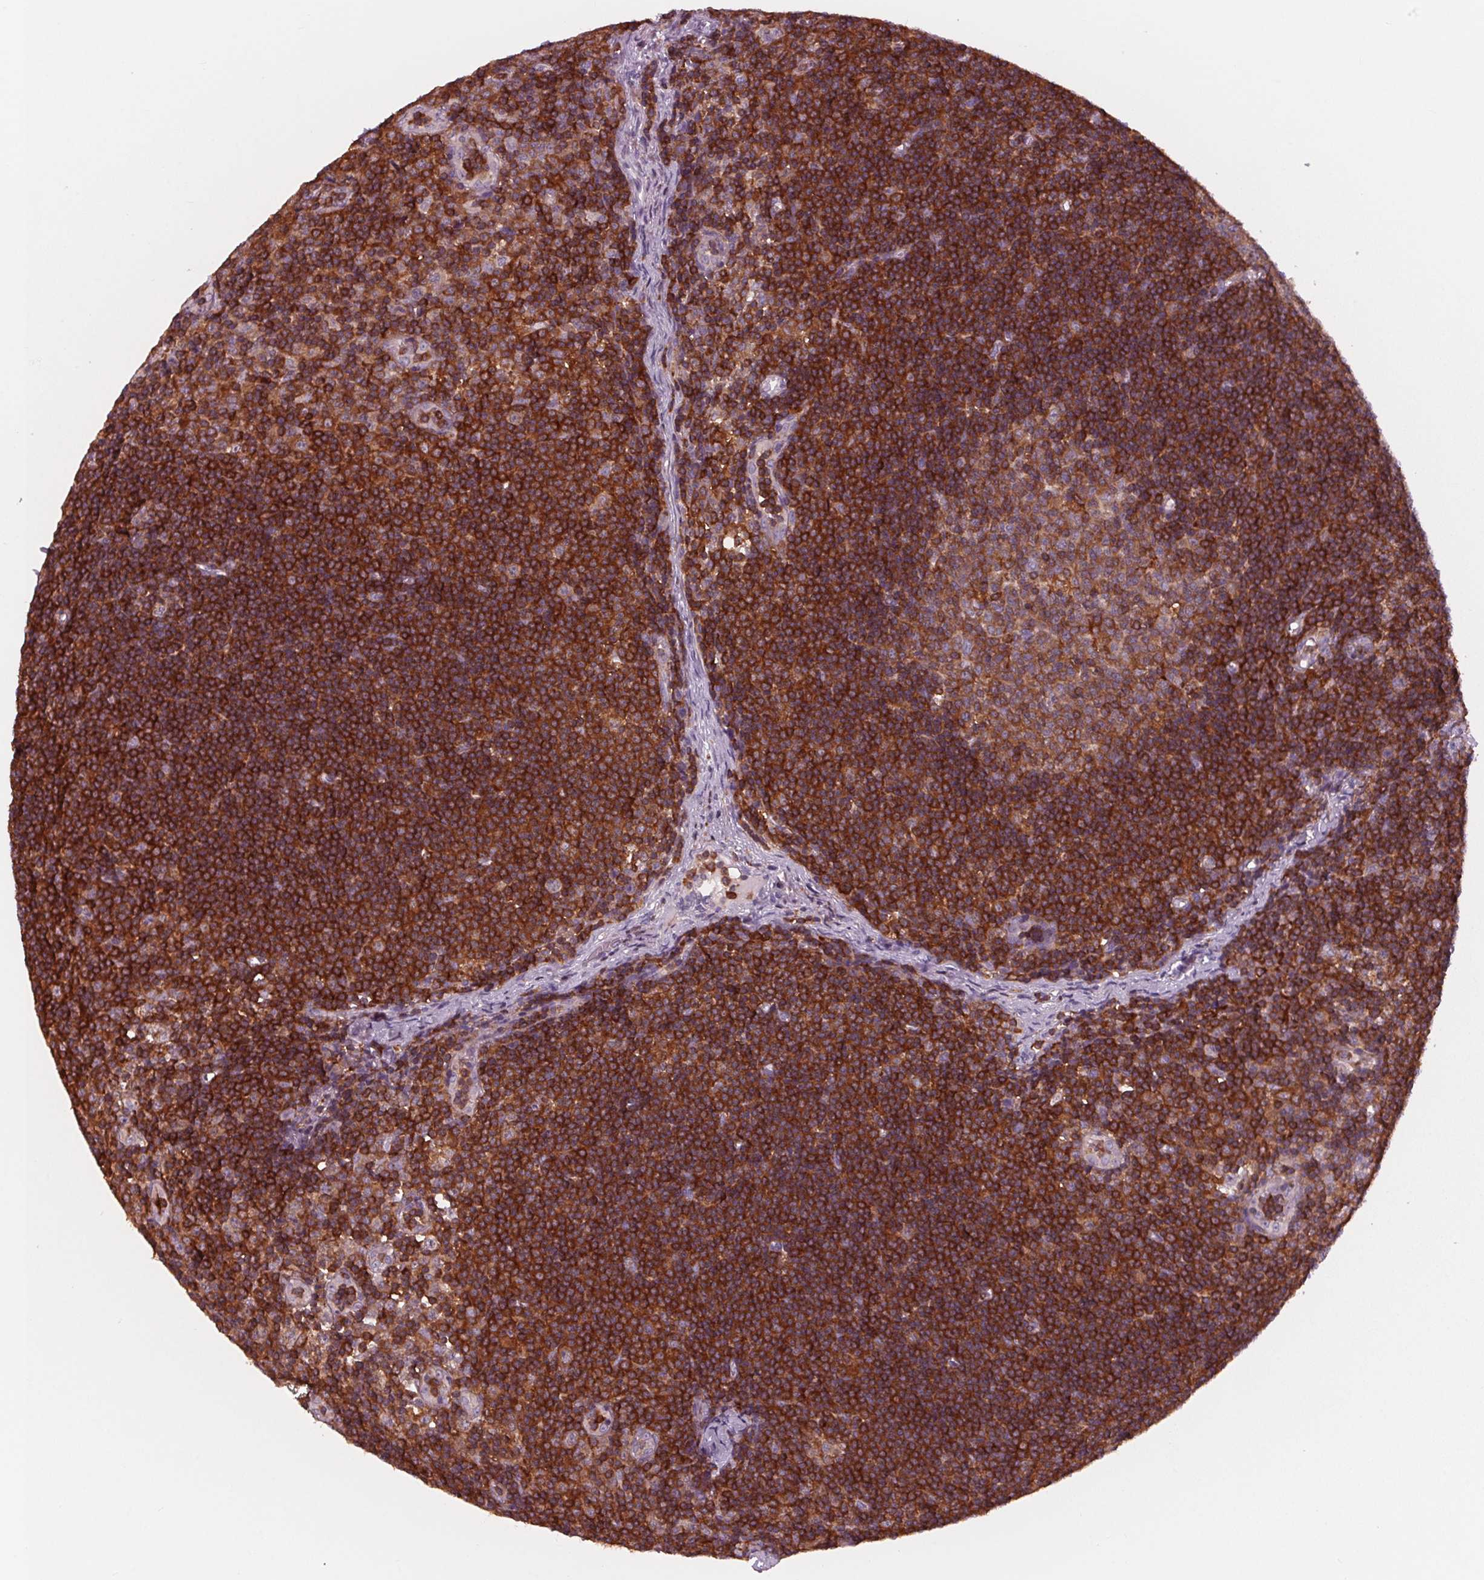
{"staining": {"intensity": "moderate", "quantity": ">75%", "location": "cytoplasmic/membranous"}, "tissue": "lymph node", "cell_type": "Germinal center cells", "image_type": "normal", "snomed": [{"axis": "morphology", "description": "Normal tissue, NOS"}, {"axis": "topography", "description": "Lymph node"}], "caption": "Germinal center cells exhibit medium levels of moderate cytoplasmic/membranous positivity in approximately >75% of cells in normal lymph node.", "gene": "ARHGAP25", "patient": {"sex": "female", "age": 41}}